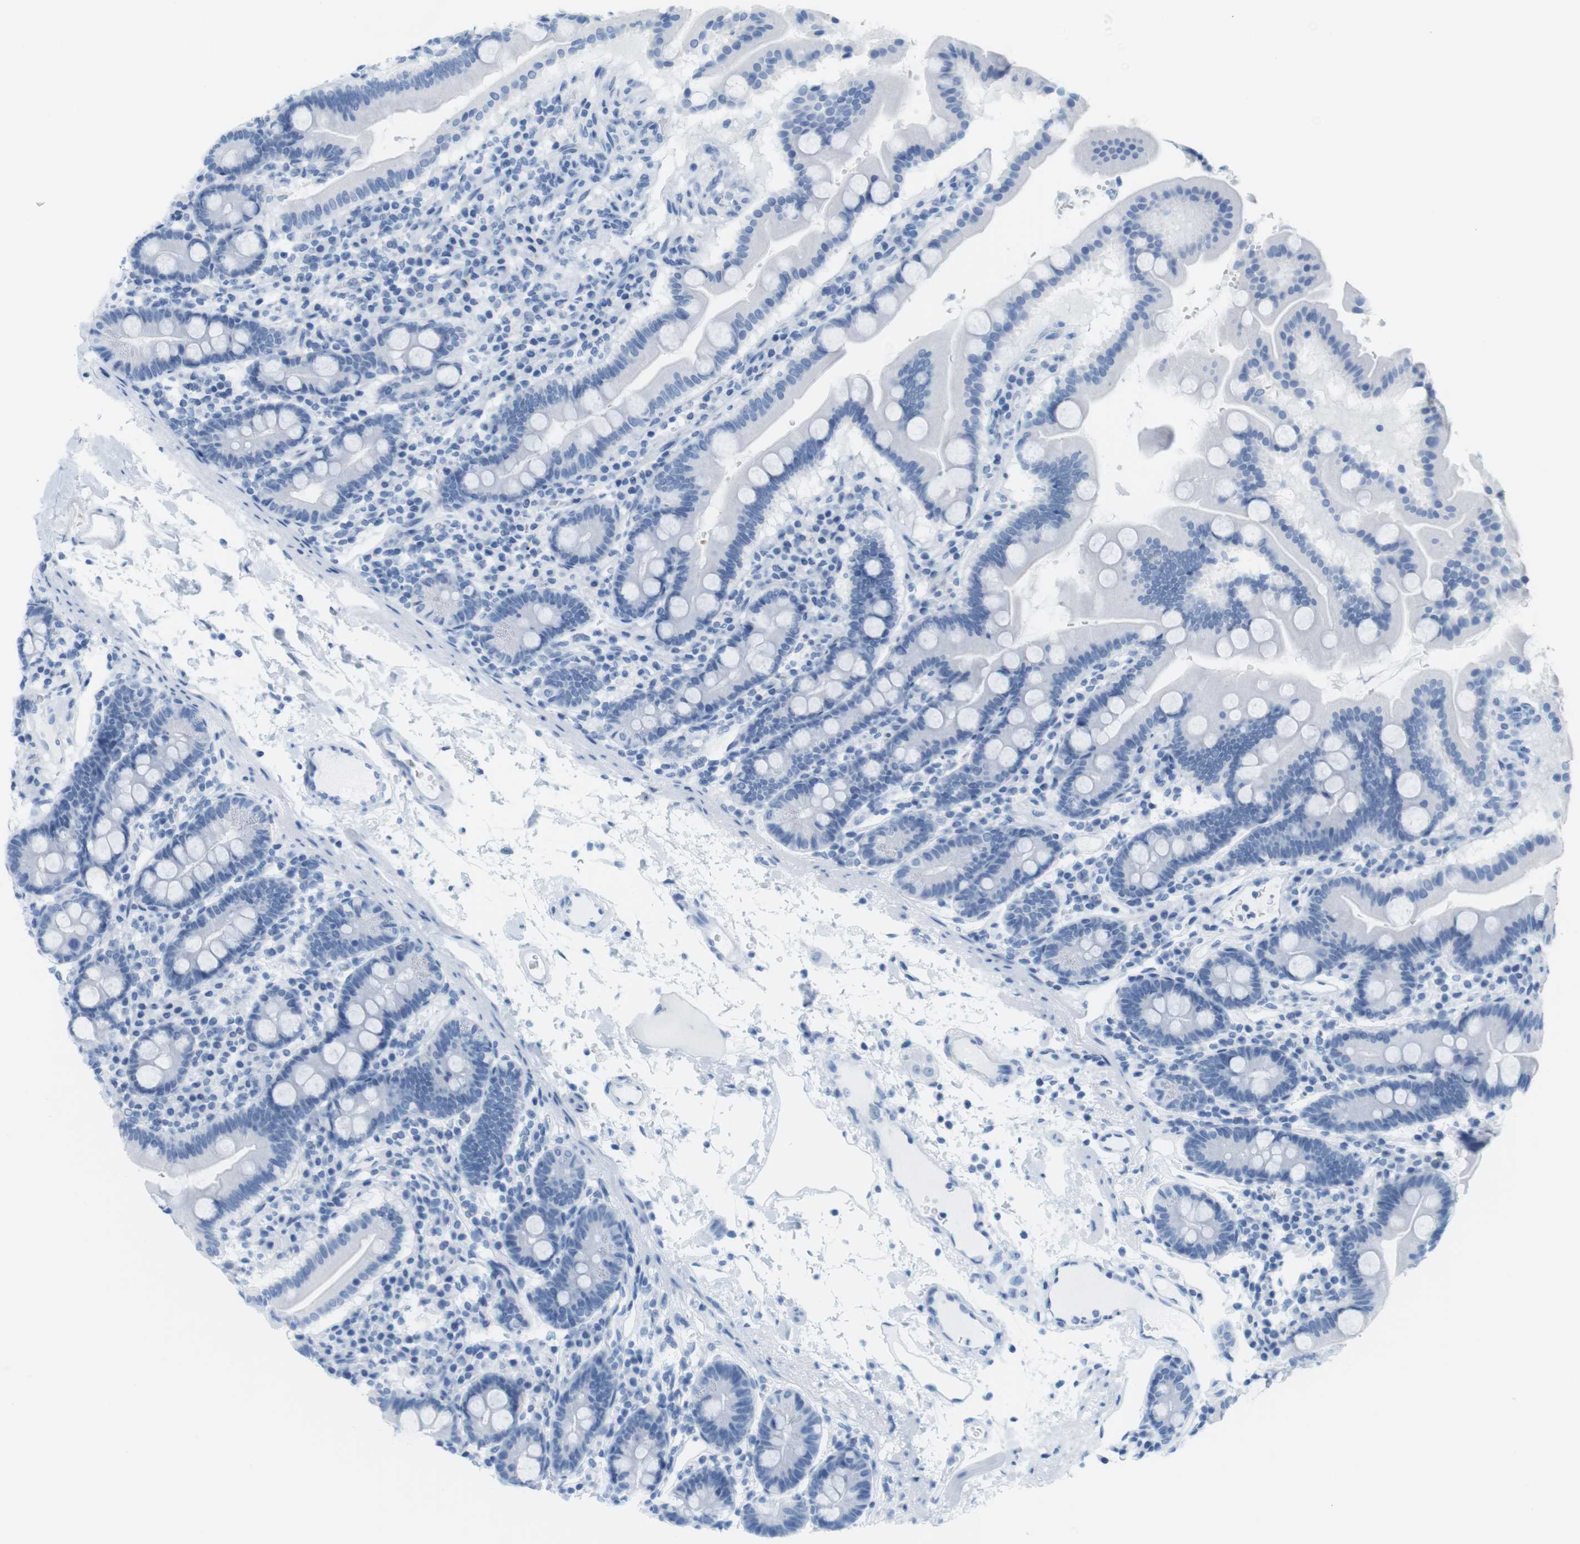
{"staining": {"intensity": "negative", "quantity": "none", "location": "none"}, "tissue": "duodenum", "cell_type": "Glandular cells", "image_type": "normal", "snomed": [{"axis": "morphology", "description": "Normal tissue, NOS"}, {"axis": "topography", "description": "Duodenum"}], "caption": "This is an immunohistochemistry micrograph of normal human duodenum. There is no staining in glandular cells.", "gene": "TNNT2", "patient": {"sex": "male", "age": 50}}